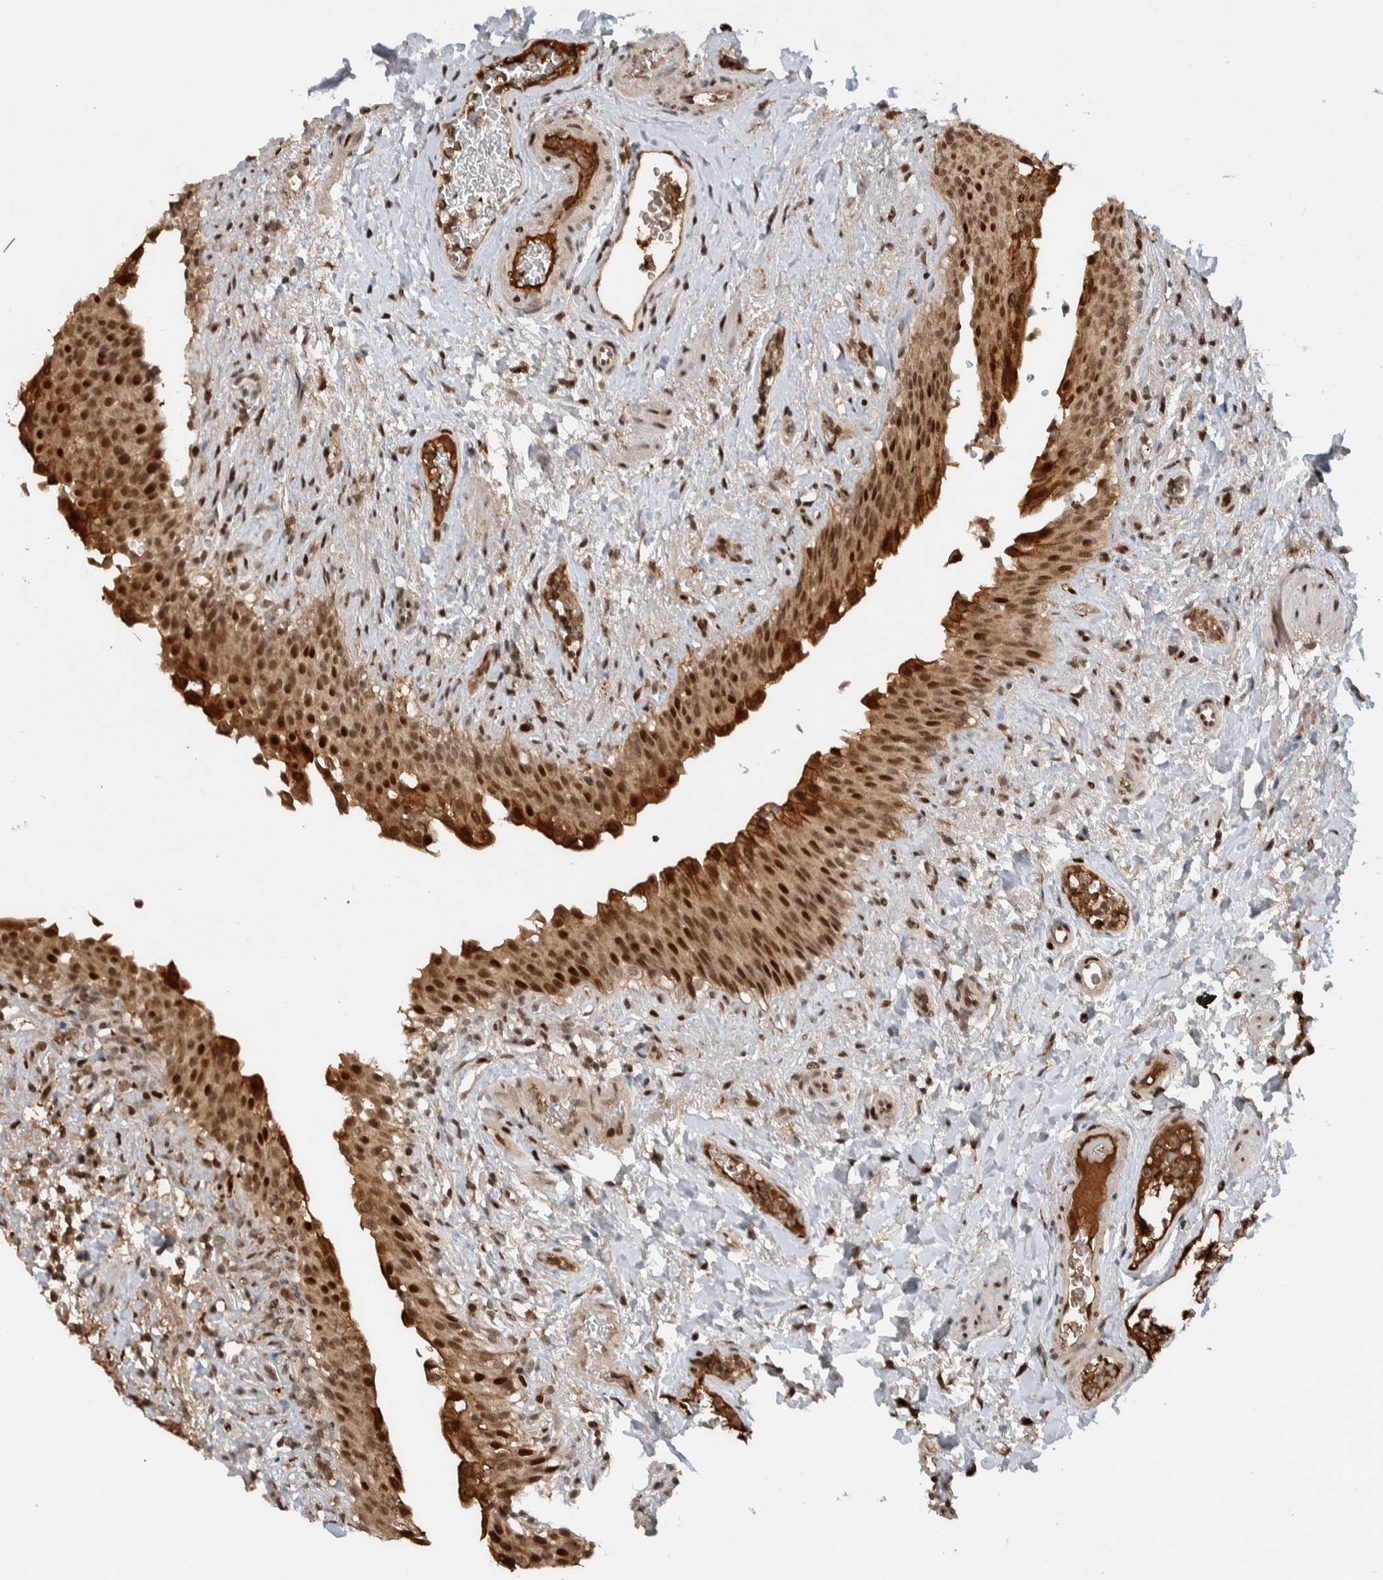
{"staining": {"intensity": "moderate", "quantity": ">75%", "location": "cytoplasmic/membranous,nuclear"}, "tissue": "urinary bladder", "cell_type": "Urothelial cells", "image_type": "normal", "snomed": [{"axis": "morphology", "description": "Normal tissue, NOS"}, {"axis": "topography", "description": "Urinary bladder"}], "caption": "Brown immunohistochemical staining in normal human urinary bladder demonstrates moderate cytoplasmic/membranous,nuclear positivity in approximately >75% of urothelial cells. (DAB (3,3'-diaminobenzidine) IHC with brightfield microscopy, high magnification).", "gene": "ZNF521", "patient": {"sex": "female", "age": 60}}